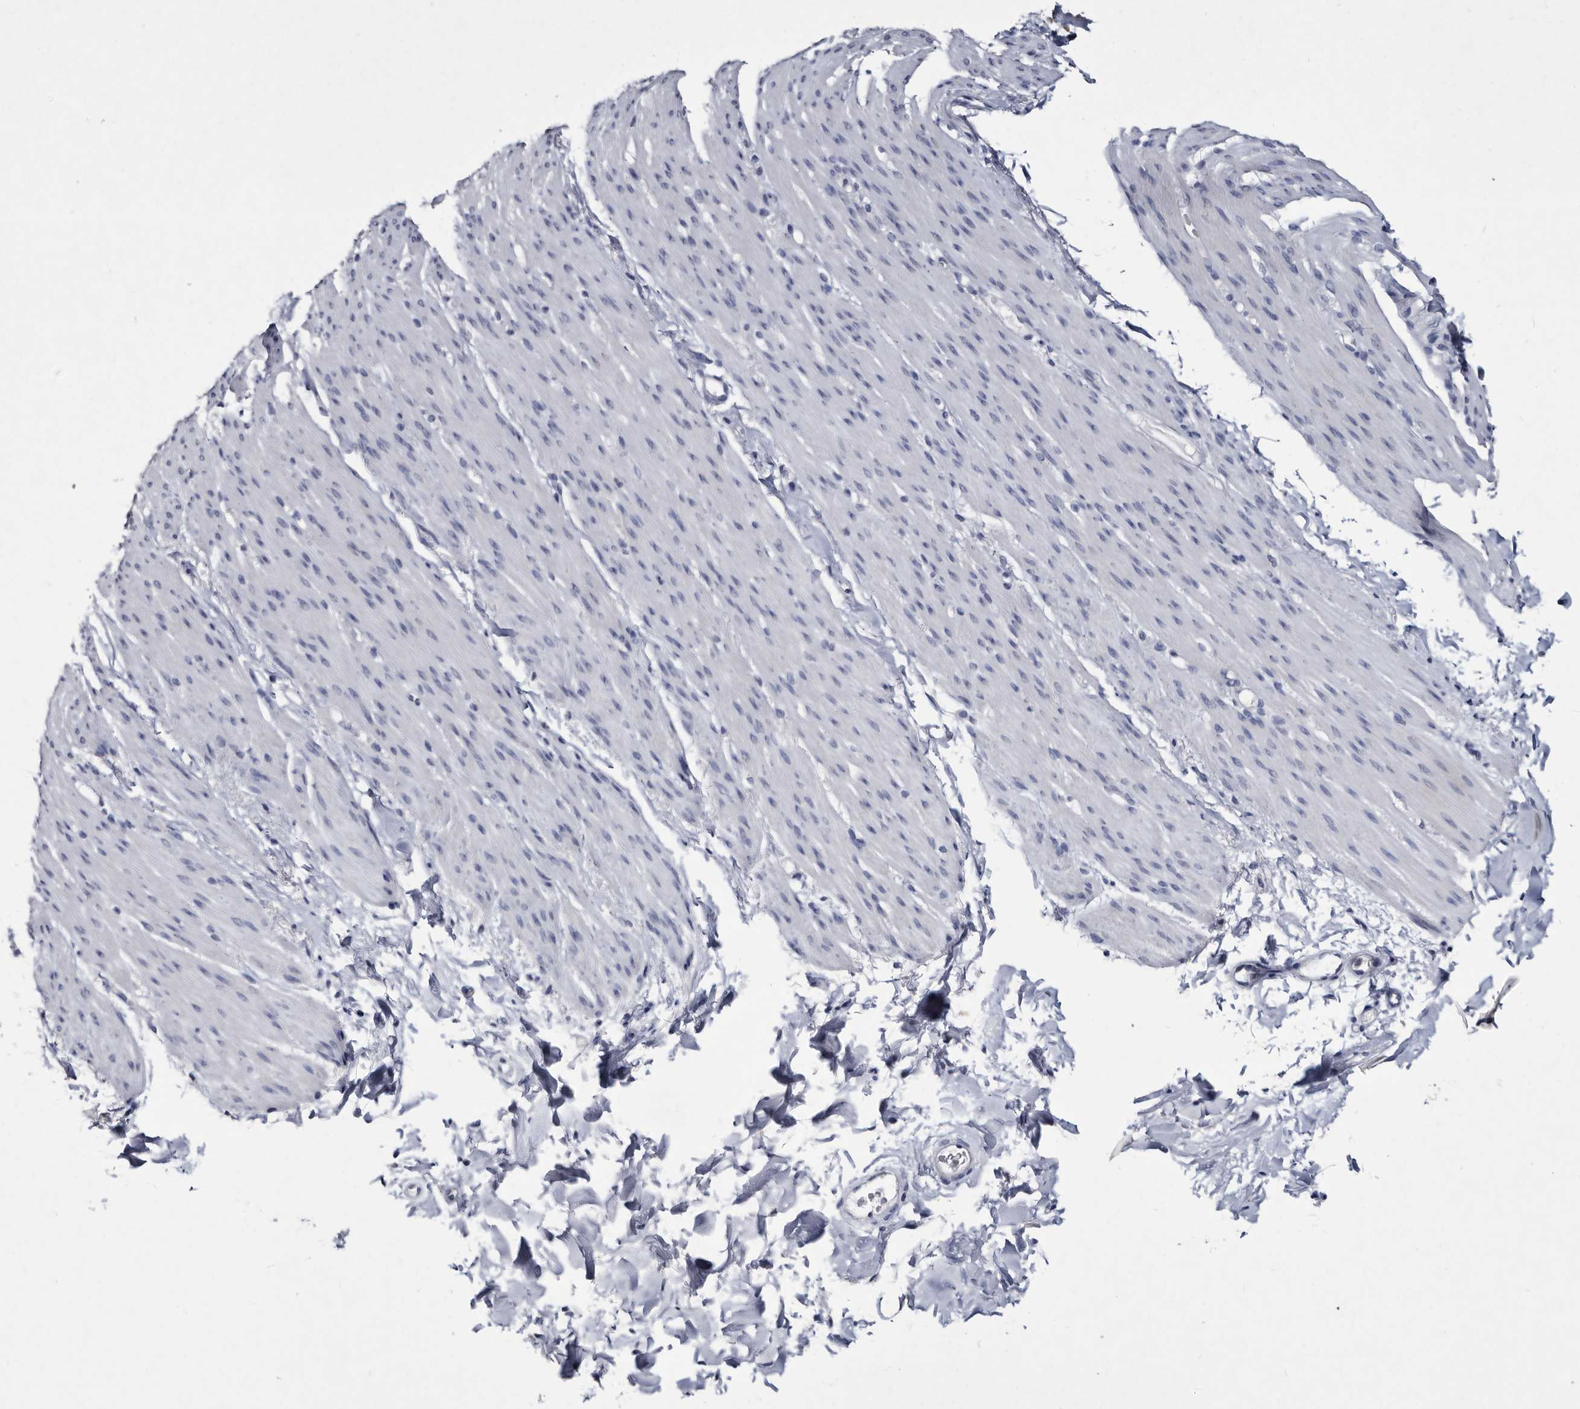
{"staining": {"intensity": "negative", "quantity": "none", "location": "none"}, "tissue": "smooth muscle", "cell_type": "Smooth muscle cells", "image_type": "normal", "snomed": [{"axis": "morphology", "description": "Normal tissue, NOS"}, {"axis": "topography", "description": "Colon"}, {"axis": "topography", "description": "Peripheral nerve tissue"}], "caption": "The micrograph demonstrates no significant positivity in smooth muscle cells of smooth muscle. (DAB immunohistochemistry with hematoxylin counter stain).", "gene": "SERPINB8", "patient": {"sex": "female", "age": 61}}